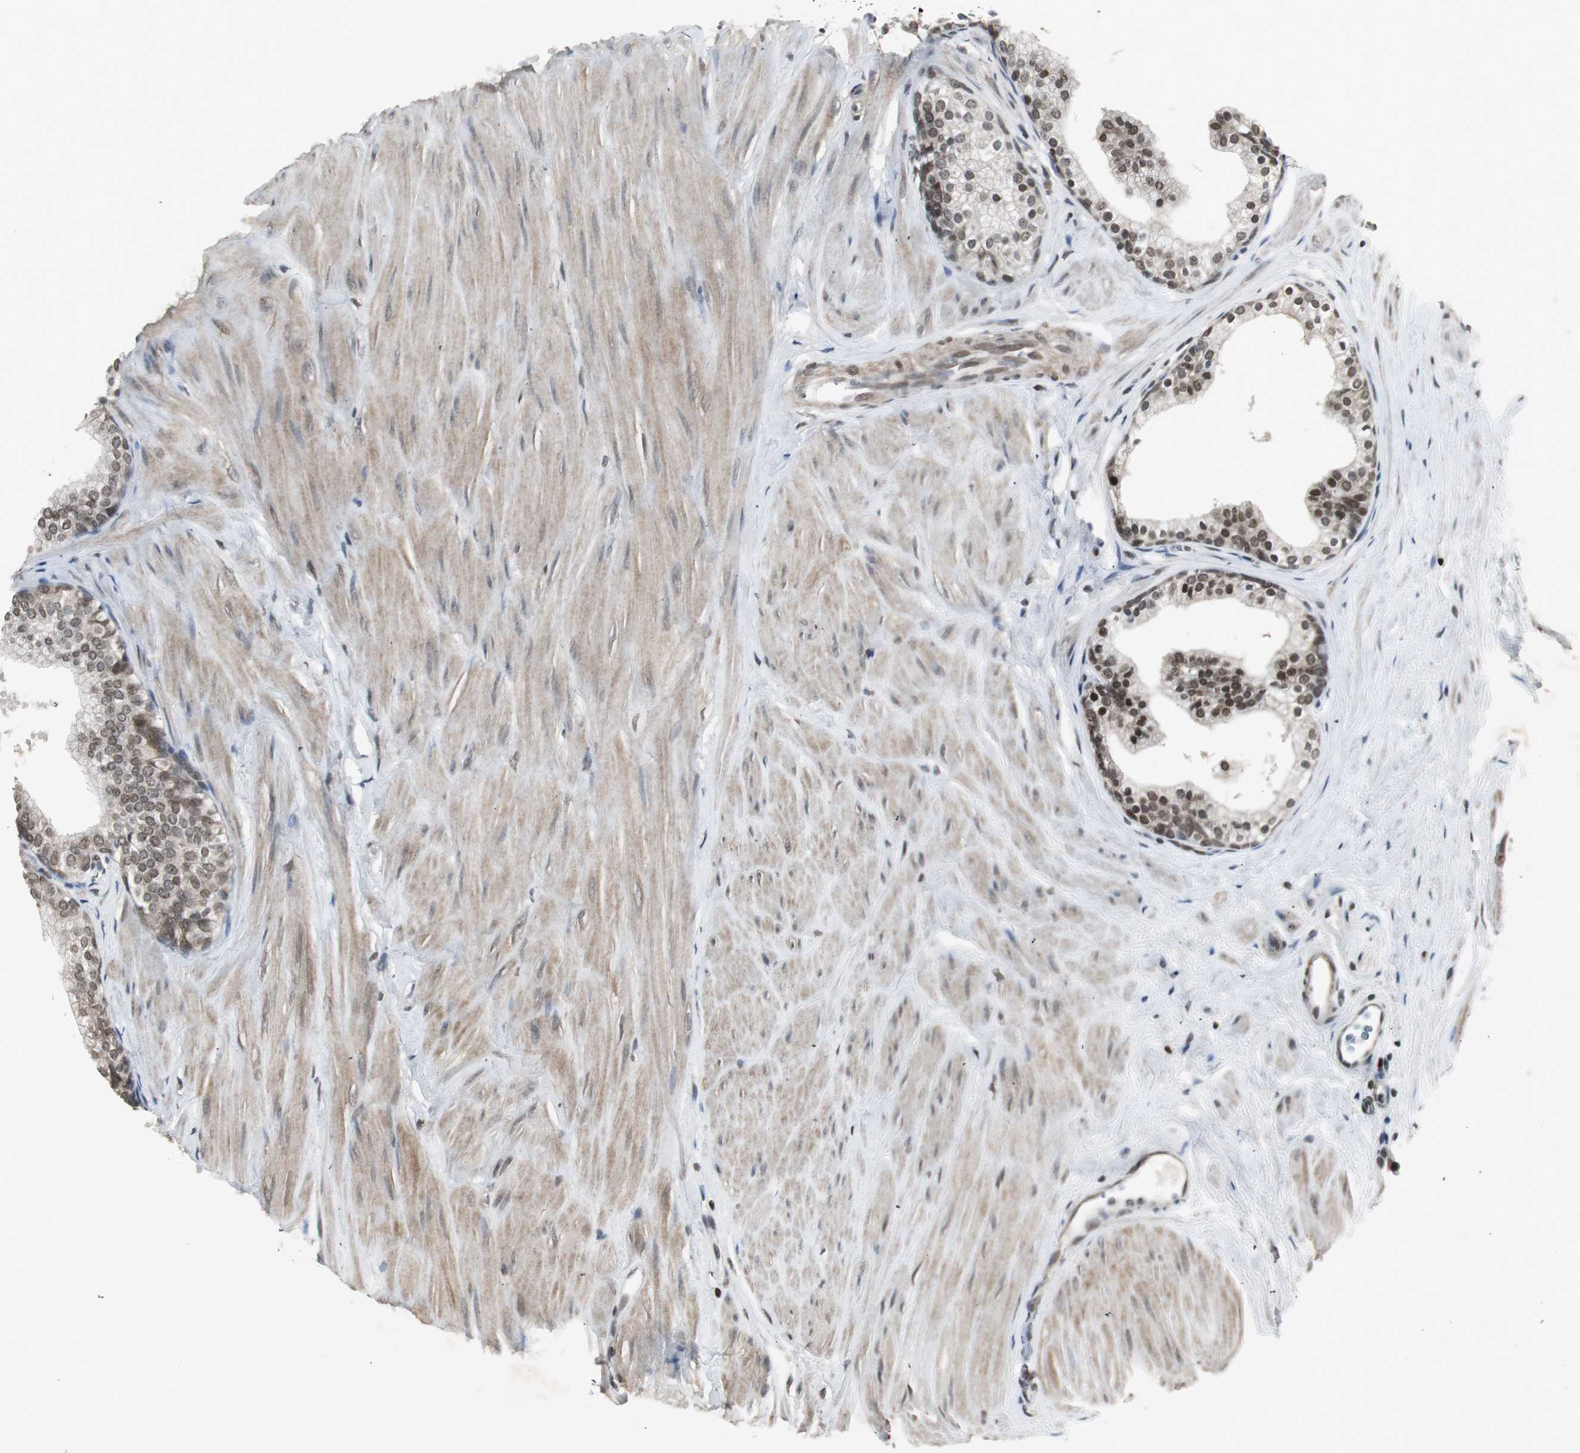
{"staining": {"intensity": "moderate", "quantity": ">75%", "location": "nuclear"}, "tissue": "prostate", "cell_type": "Glandular cells", "image_type": "normal", "snomed": [{"axis": "morphology", "description": "Normal tissue, NOS"}, {"axis": "topography", "description": "Prostate"}], "caption": "Immunohistochemical staining of unremarkable human prostate reveals >75% levels of moderate nuclear protein expression in about >75% of glandular cells.", "gene": "MPG", "patient": {"sex": "male", "age": 60}}